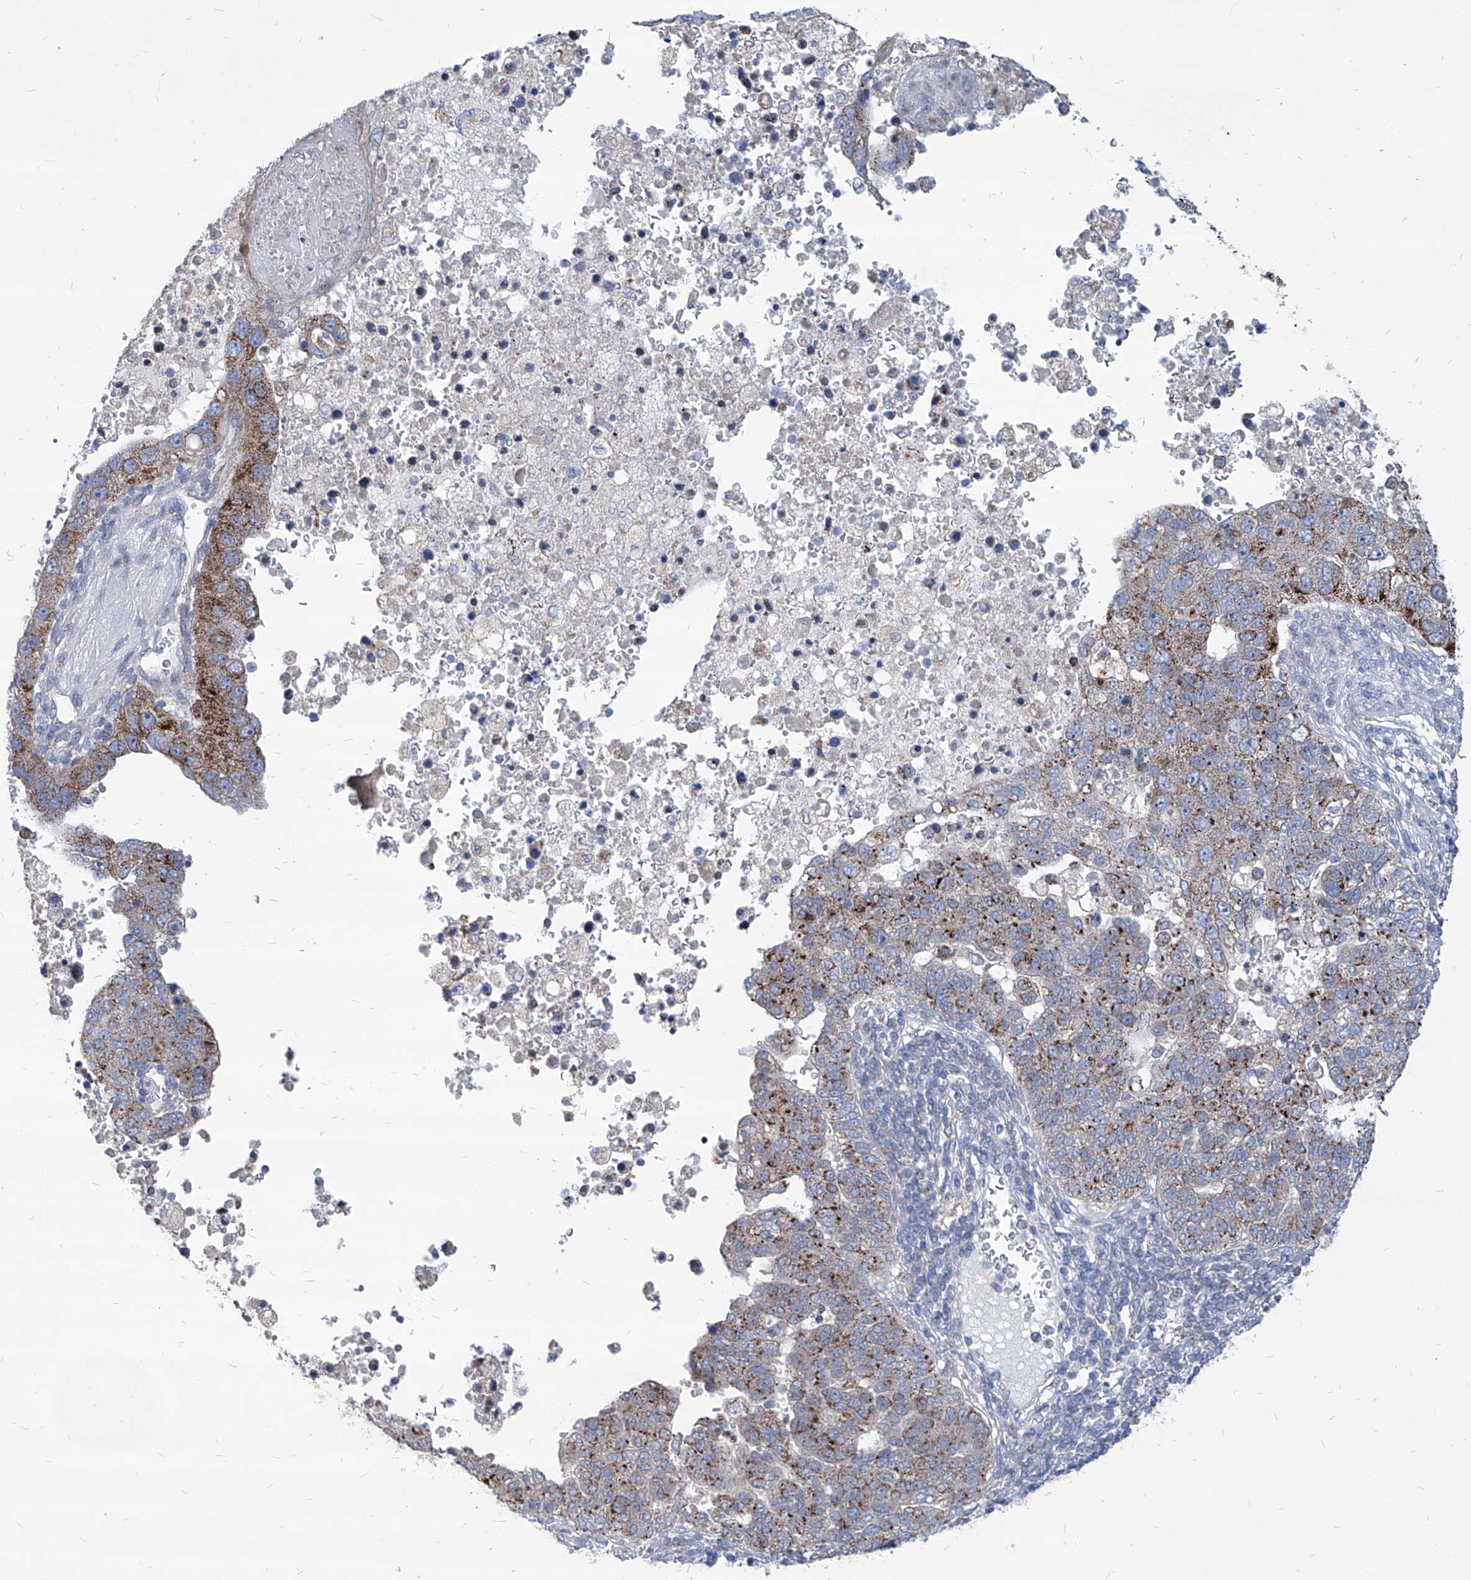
{"staining": {"intensity": "moderate", "quantity": ">75%", "location": "cytoplasmic/membranous"}, "tissue": "pancreatic cancer", "cell_type": "Tumor cells", "image_type": "cancer", "snomed": [{"axis": "morphology", "description": "Adenocarcinoma, NOS"}, {"axis": "topography", "description": "Pancreas"}], "caption": "DAB immunohistochemical staining of adenocarcinoma (pancreatic) shows moderate cytoplasmic/membranous protein expression in approximately >75% of tumor cells. Using DAB (3,3'-diaminobenzidine) (brown) and hematoxylin (blue) stains, captured at high magnification using brightfield microscopy.", "gene": "AGPS", "patient": {"sex": "female", "age": 61}}